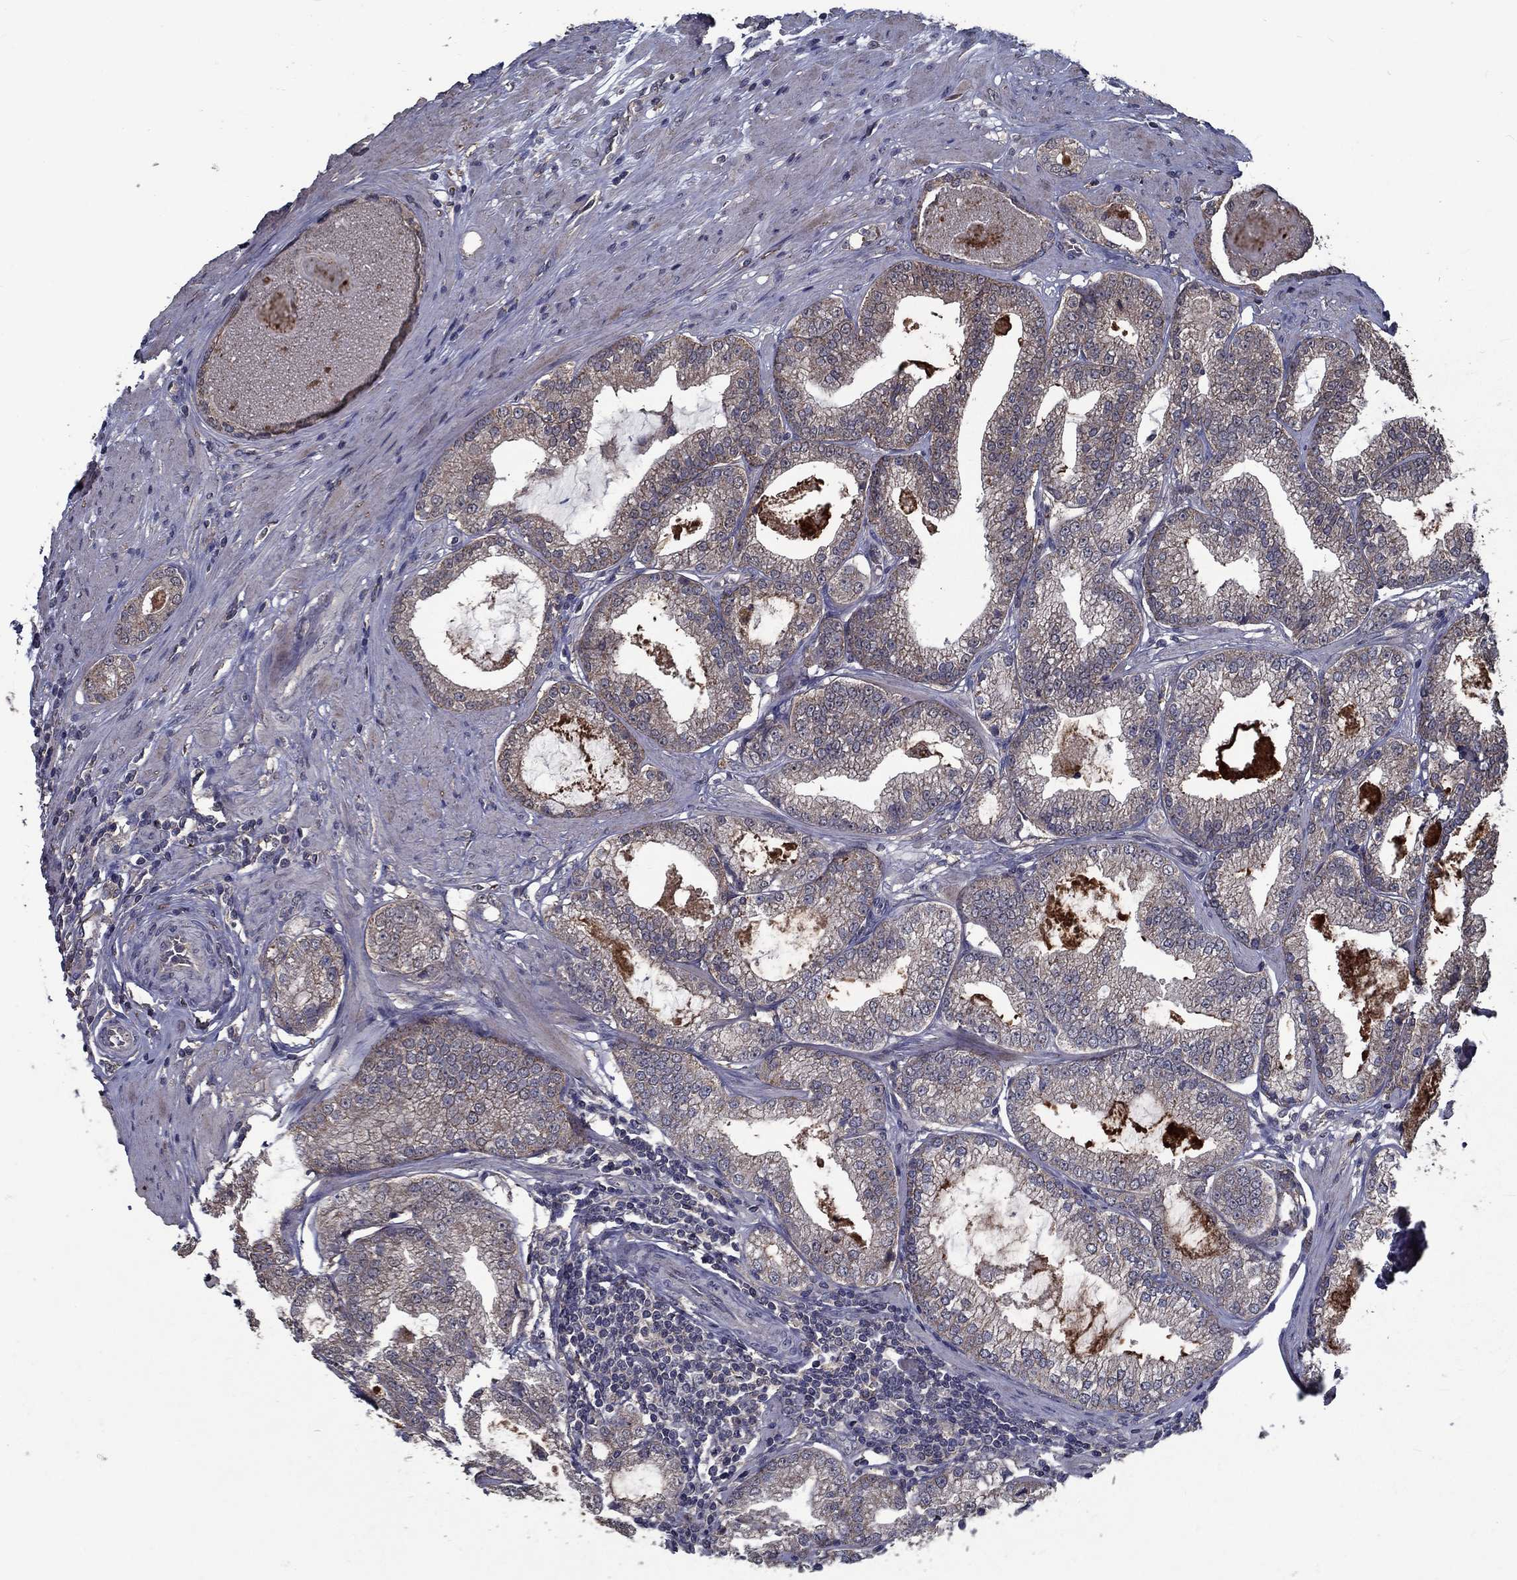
{"staining": {"intensity": "moderate", "quantity": "<25%", "location": "cytoplasmic/membranous"}, "tissue": "prostate cancer", "cell_type": "Tumor cells", "image_type": "cancer", "snomed": [{"axis": "morphology", "description": "Adenocarcinoma, High grade"}, {"axis": "topography", "description": "Prostate and seminal vesicle, NOS"}], "caption": "DAB immunohistochemical staining of high-grade adenocarcinoma (prostate) demonstrates moderate cytoplasmic/membranous protein expression in about <25% of tumor cells.", "gene": "SLC44A1", "patient": {"sex": "male", "age": 62}}